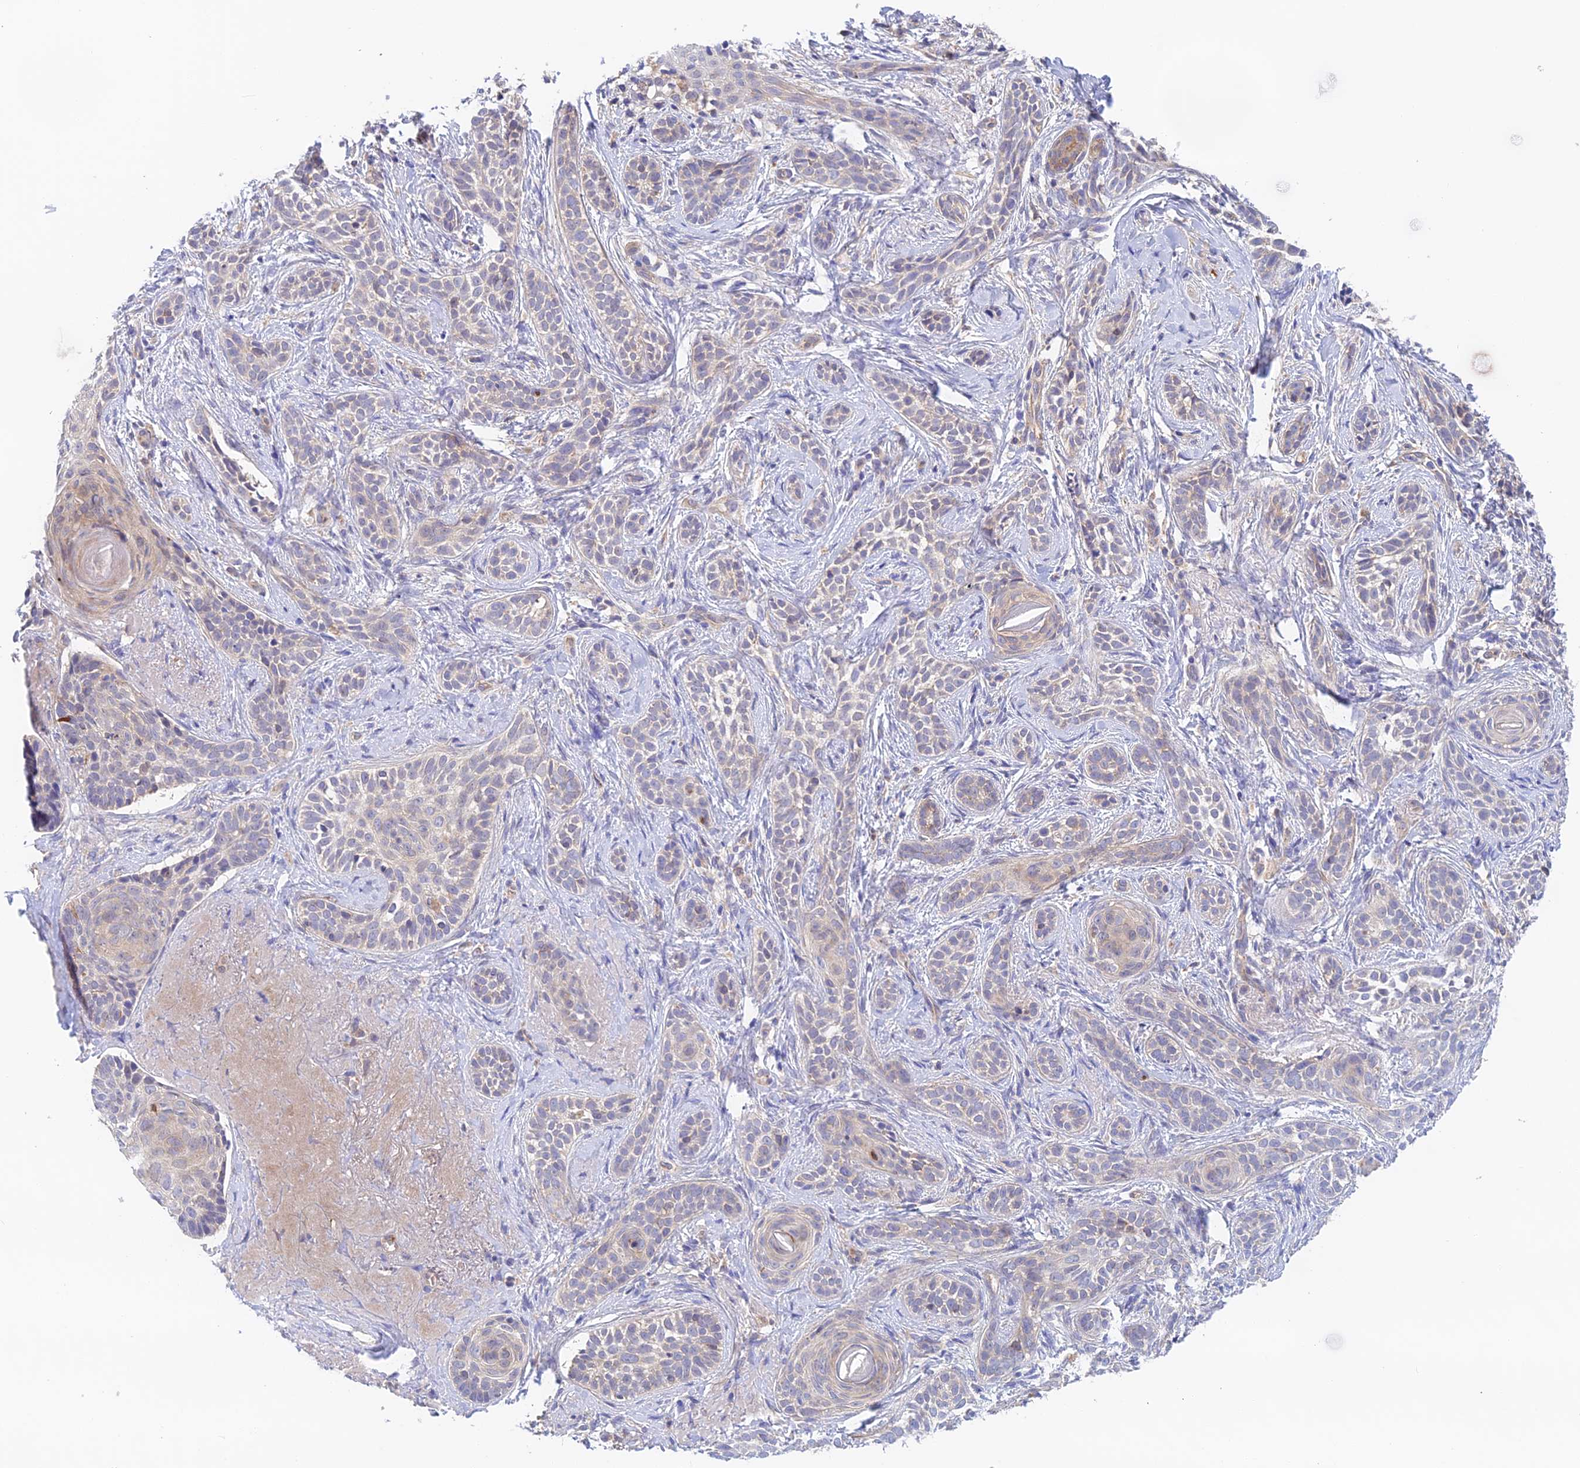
{"staining": {"intensity": "negative", "quantity": "none", "location": "none"}, "tissue": "skin cancer", "cell_type": "Tumor cells", "image_type": "cancer", "snomed": [{"axis": "morphology", "description": "Basal cell carcinoma"}, {"axis": "topography", "description": "Skin"}], "caption": "Immunohistochemical staining of human skin cancer (basal cell carcinoma) shows no significant staining in tumor cells. The staining was performed using DAB to visualize the protein expression in brown, while the nuclei were stained in blue with hematoxylin (Magnification: 20x).", "gene": "RANBP6", "patient": {"sex": "male", "age": 71}}